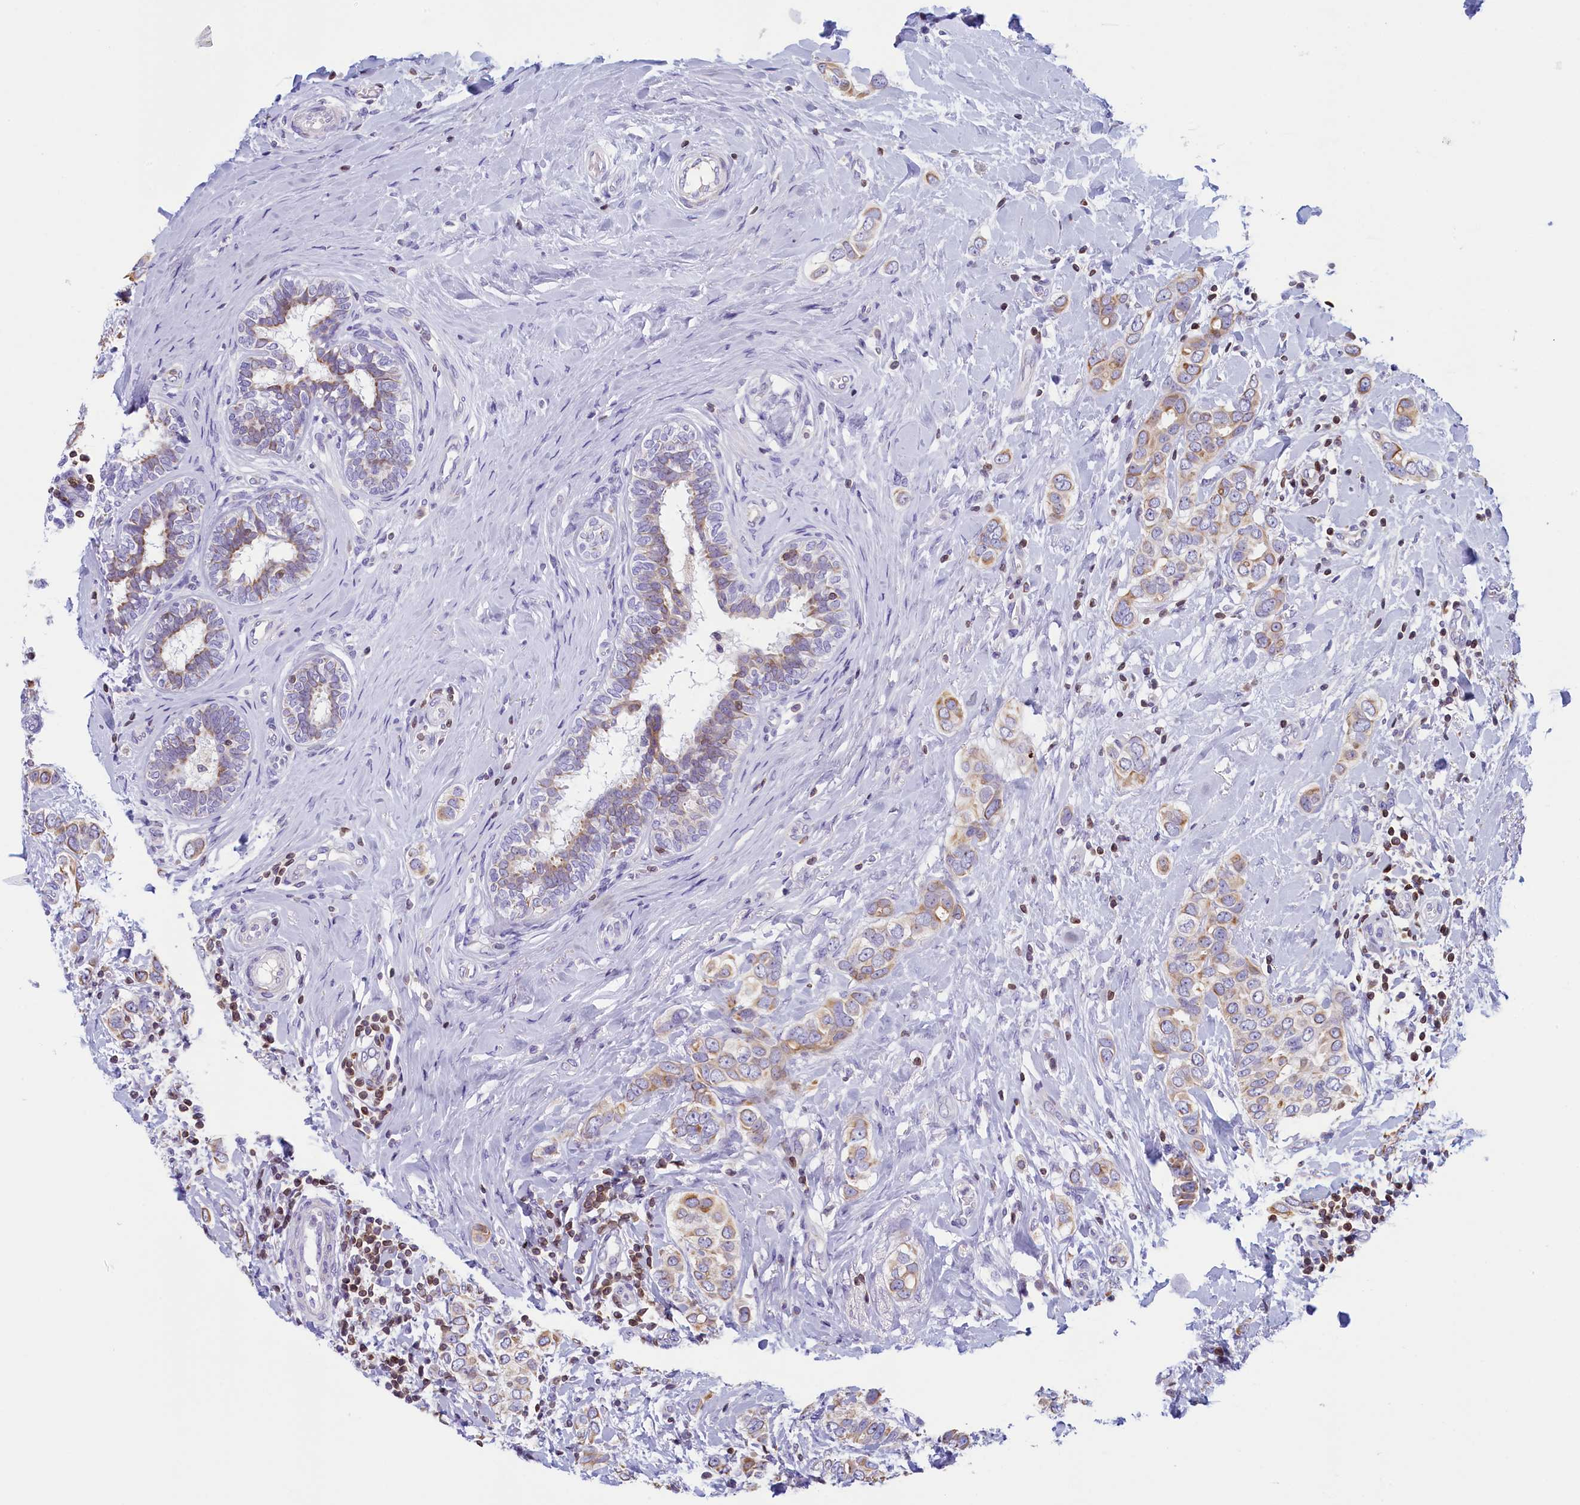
{"staining": {"intensity": "weak", "quantity": ">75%", "location": "cytoplasmic/membranous"}, "tissue": "breast cancer", "cell_type": "Tumor cells", "image_type": "cancer", "snomed": [{"axis": "morphology", "description": "Lobular carcinoma"}, {"axis": "topography", "description": "Breast"}], "caption": "Immunohistochemistry (IHC) (DAB (3,3'-diaminobenzidine)) staining of human breast lobular carcinoma exhibits weak cytoplasmic/membranous protein positivity in about >75% of tumor cells.", "gene": "TRAF3IP3", "patient": {"sex": "female", "age": 51}}